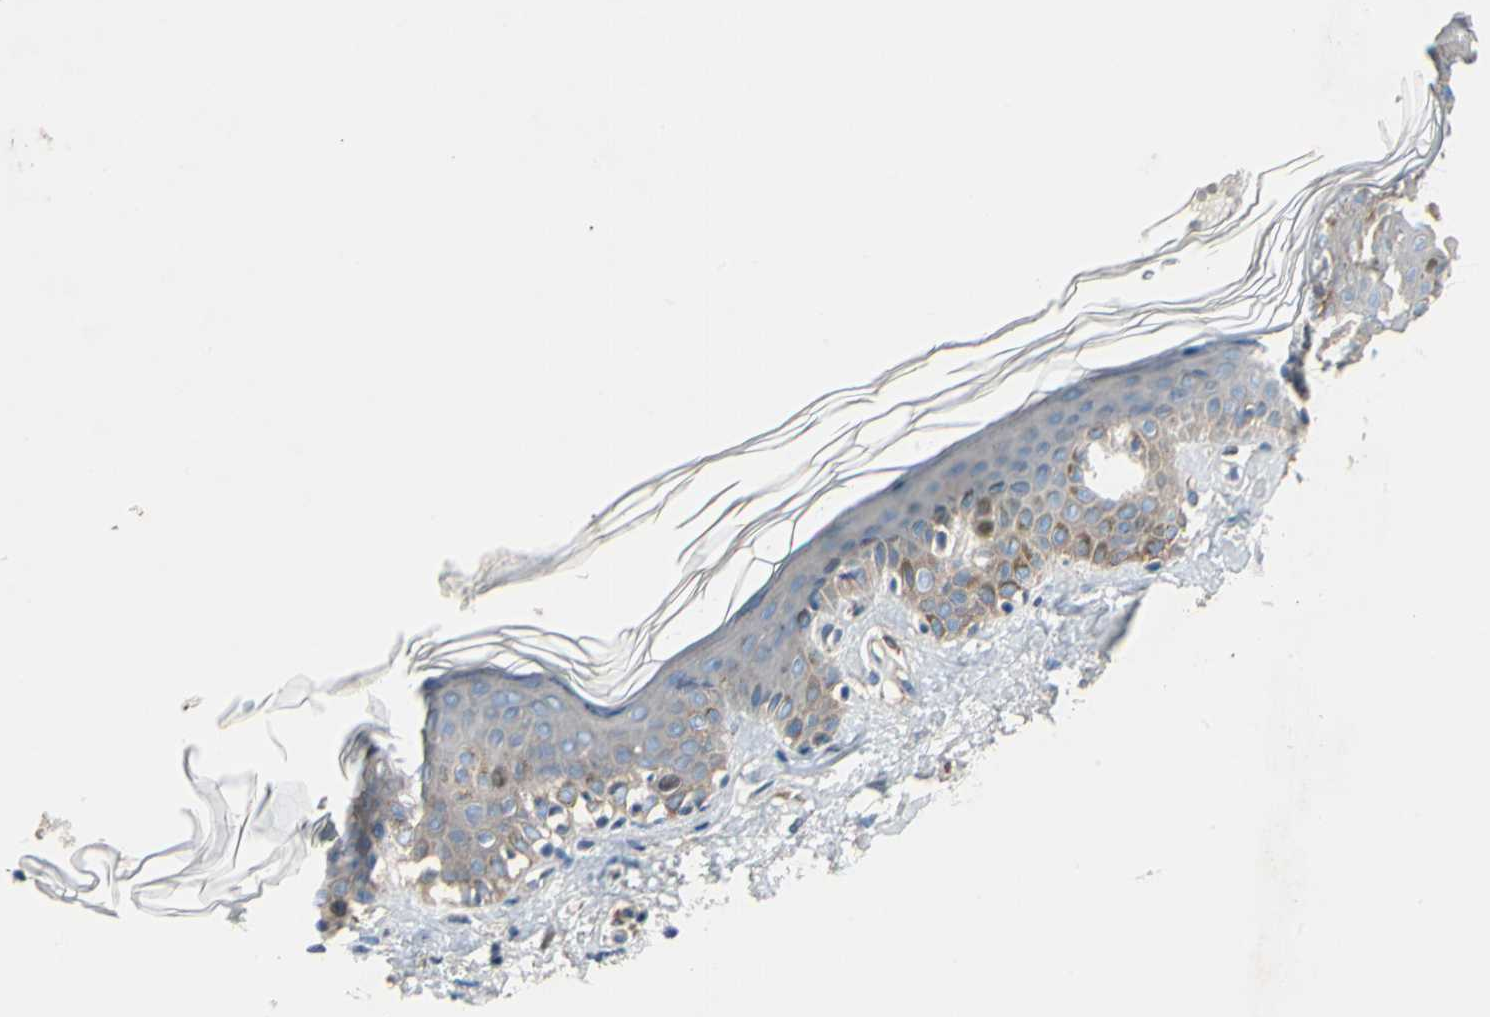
{"staining": {"intensity": "negative", "quantity": "none", "location": "none"}, "tissue": "skin", "cell_type": "Fibroblasts", "image_type": "normal", "snomed": [{"axis": "morphology", "description": "Normal tissue, NOS"}, {"axis": "topography", "description": "Skin"}], "caption": "Immunohistochemistry of benign human skin displays no staining in fibroblasts.", "gene": "HJURP", "patient": {"sex": "male", "age": 67}}